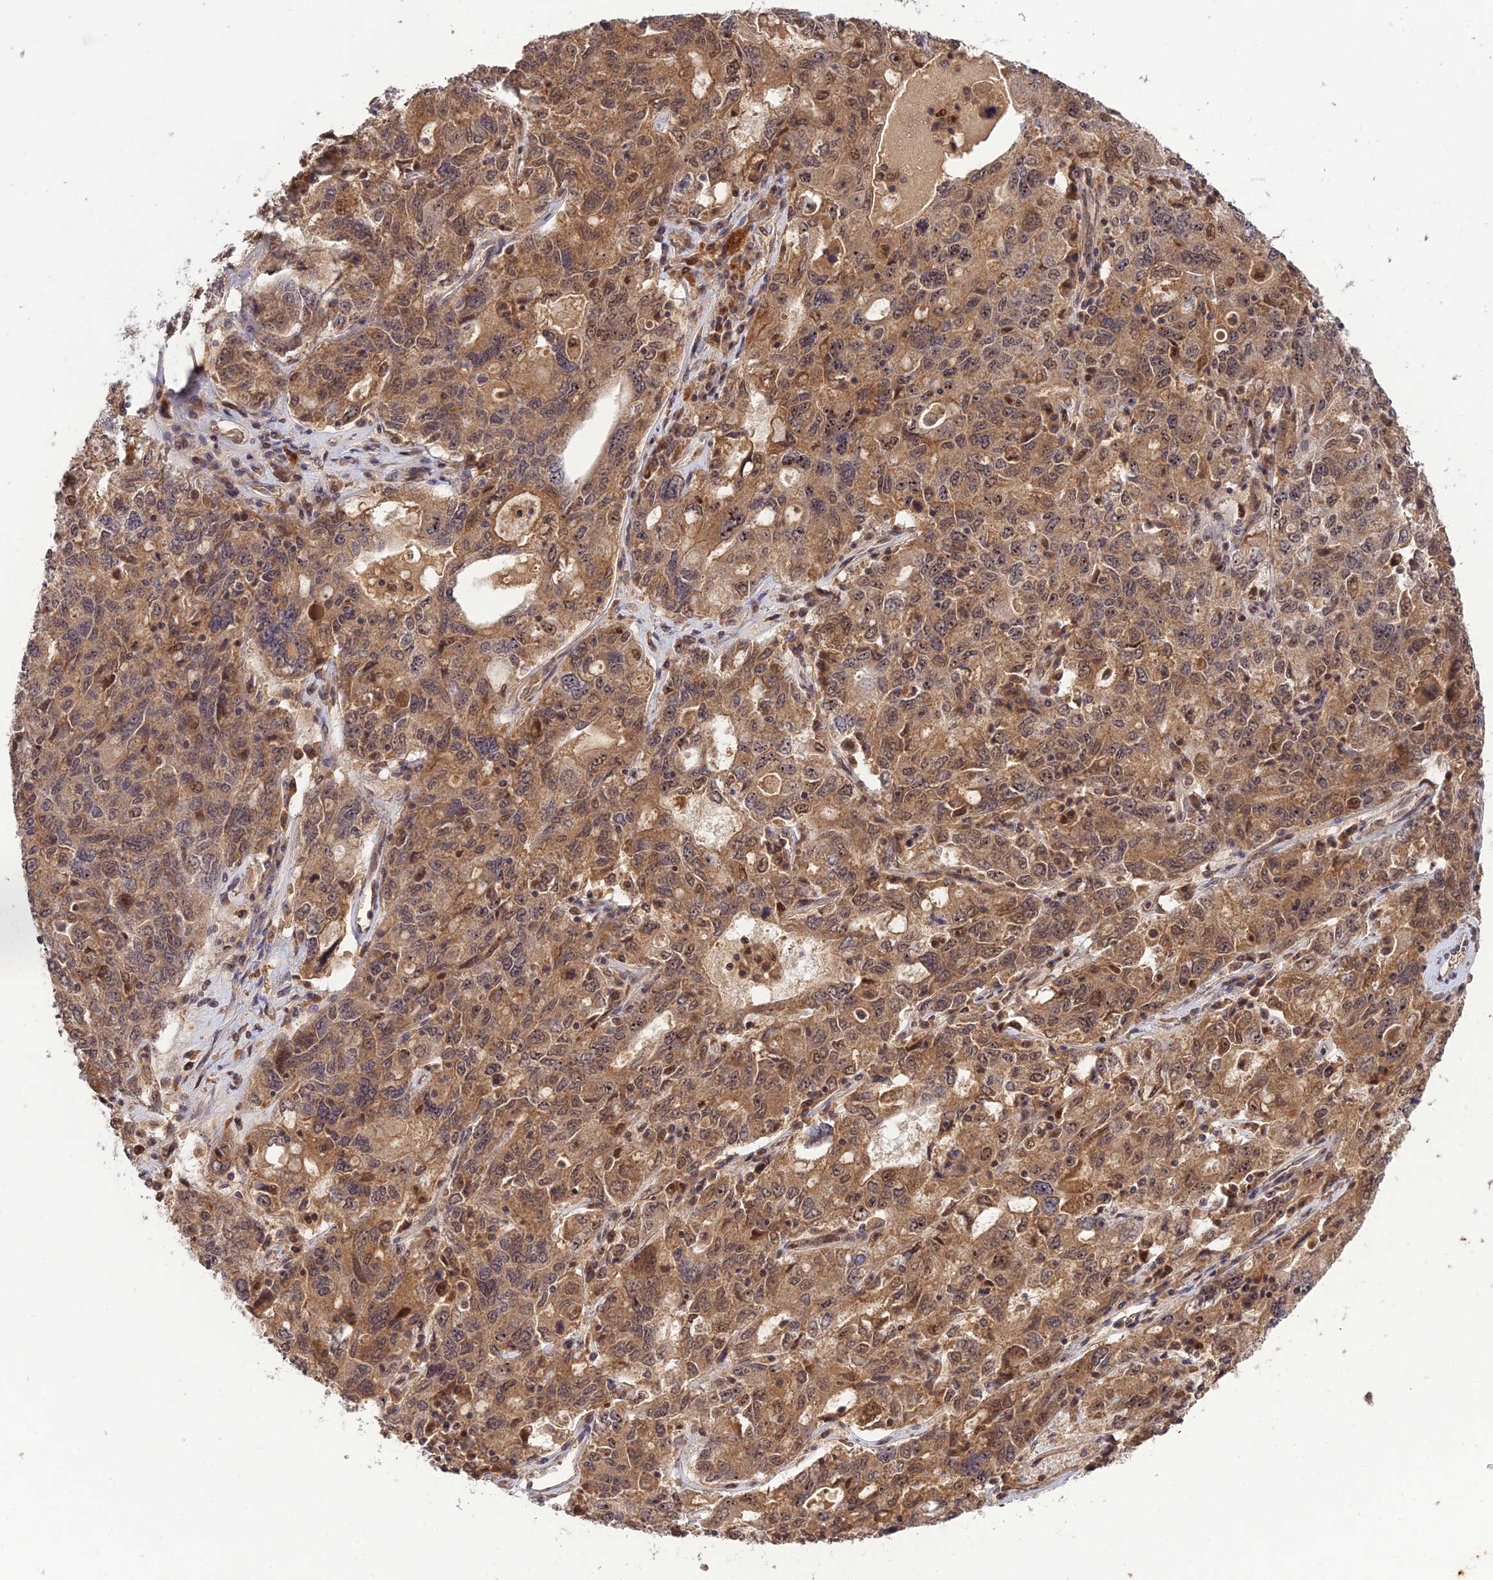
{"staining": {"intensity": "moderate", "quantity": ">75%", "location": "cytoplasmic/membranous,nuclear"}, "tissue": "ovarian cancer", "cell_type": "Tumor cells", "image_type": "cancer", "snomed": [{"axis": "morphology", "description": "Carcinoma, endometroid"}, {"axis": "topography", "description": "Ovary"}], "caption": "Immunohistochemistry (IHC) histopathology image of ovarian cancer stained for a protein (brown), which reveals medium levels of moderate cytoplasmic/membranous and nuclear positivity in approximately >75% of tumor cells.", "gene": "REV1", "patient": {"sex": "female", "age": 62}}